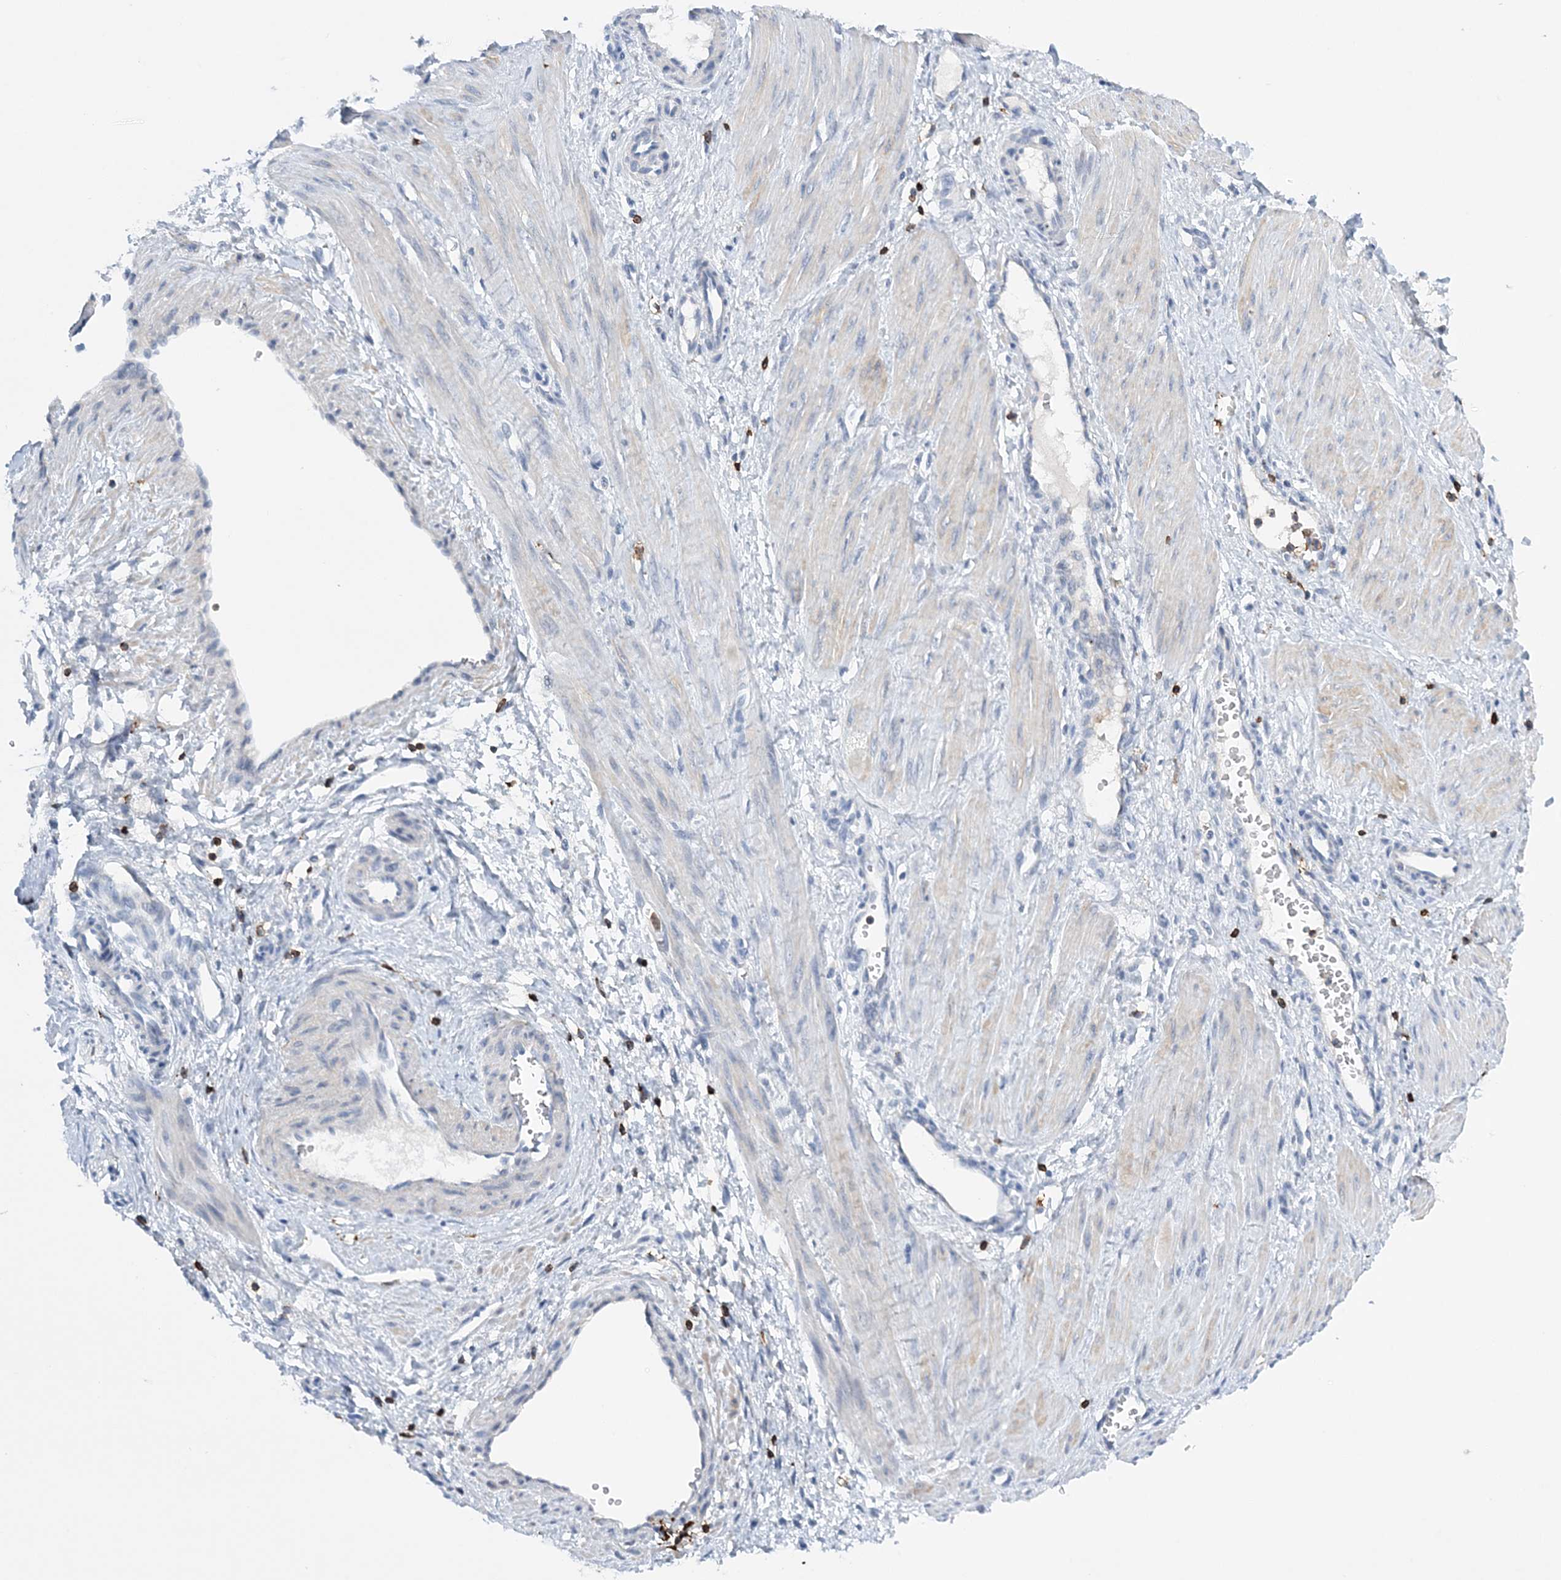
{"staining": {"intensity": "weak", "quantity": "25%-75%", "location": "cytoplasmic/membranous"}, "tissue": "smooth muscle", "cell_type": "Smooth muscle cells", "image_type": "normal", "snomed": [{"axis": "morphology", "description": "Normal tissue, NOS"}, {"axis": "topography", "description": "Endometrium"}], "caption": "Immunohistochemistry image of benign smooth muscle: smooth muscle stained using IHC demonstrates low levels of weak protein expression localized specifically in the cytoplasmic/membranous of smooth muscle cells, appearing as a cytoplasmic/membranous brown color.", "gene": "PRMT9", "patient": {"sex": "female", "age": 33}}